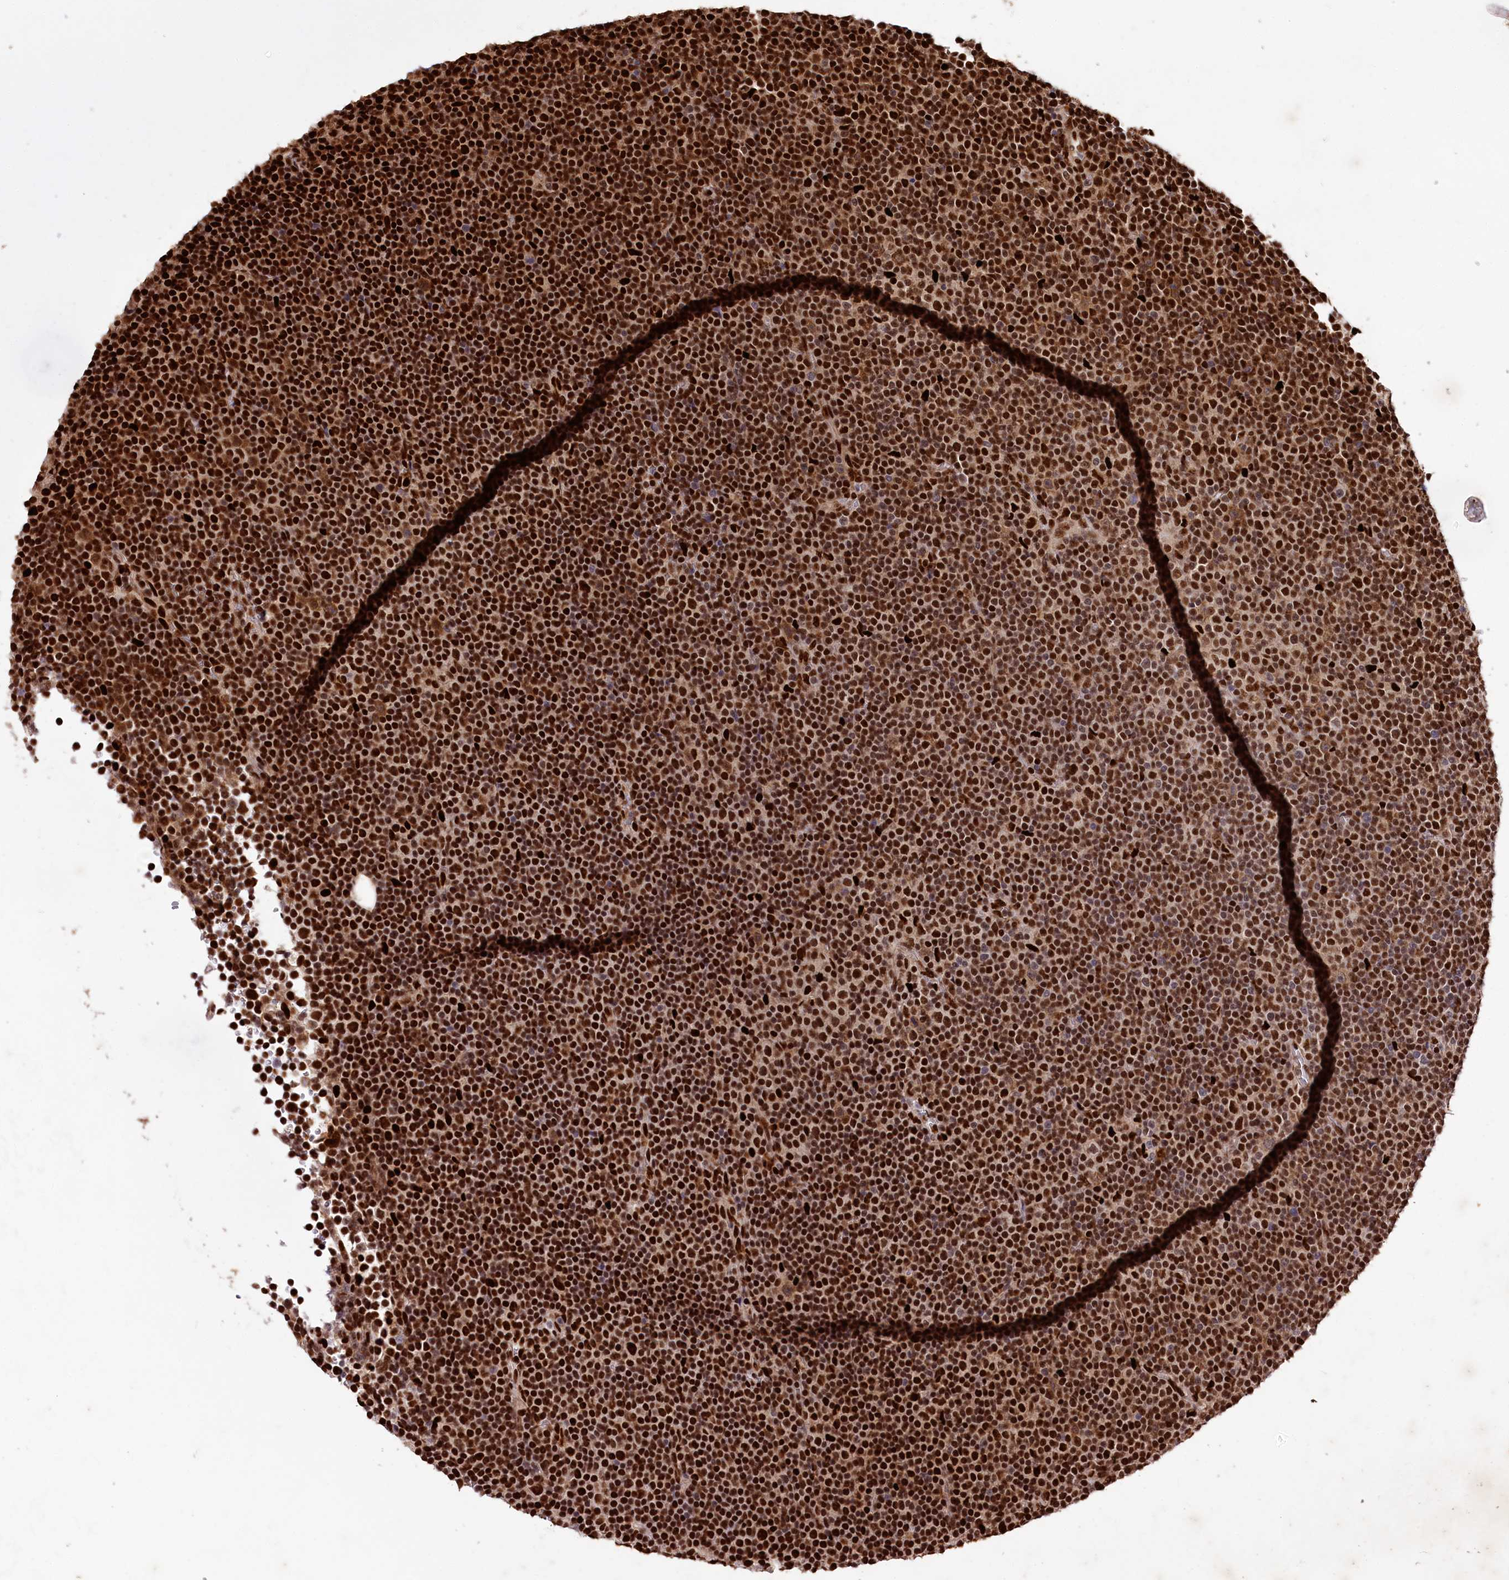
{"staining": {"intensity": "strong", "quantity": ">75%", "location": "nuclear"}, "tissue": "lymphoma", "cell_type": "Tumor cells", "image_type": "cancer", "snomed": [{"axis": "morphology", "description": "Malignant lymphoma, non-Hodgkin's type, Low grade"}, {"axis": "topography", "description": "Lymph node"}], "caption": "Immunohistochemistry (IHC) image of neoplastic tissue: human malignant lymphoma, non-Hodgkin's type (low-grade) stained using immunohistochemistry (IHC) shows high levels of strong protein expression localized specifically in the nuclear of tumor cells, appearing as a nuclear brown color.", "gene": "FIGN", "patient": {"sex": "female", "age": 67}}